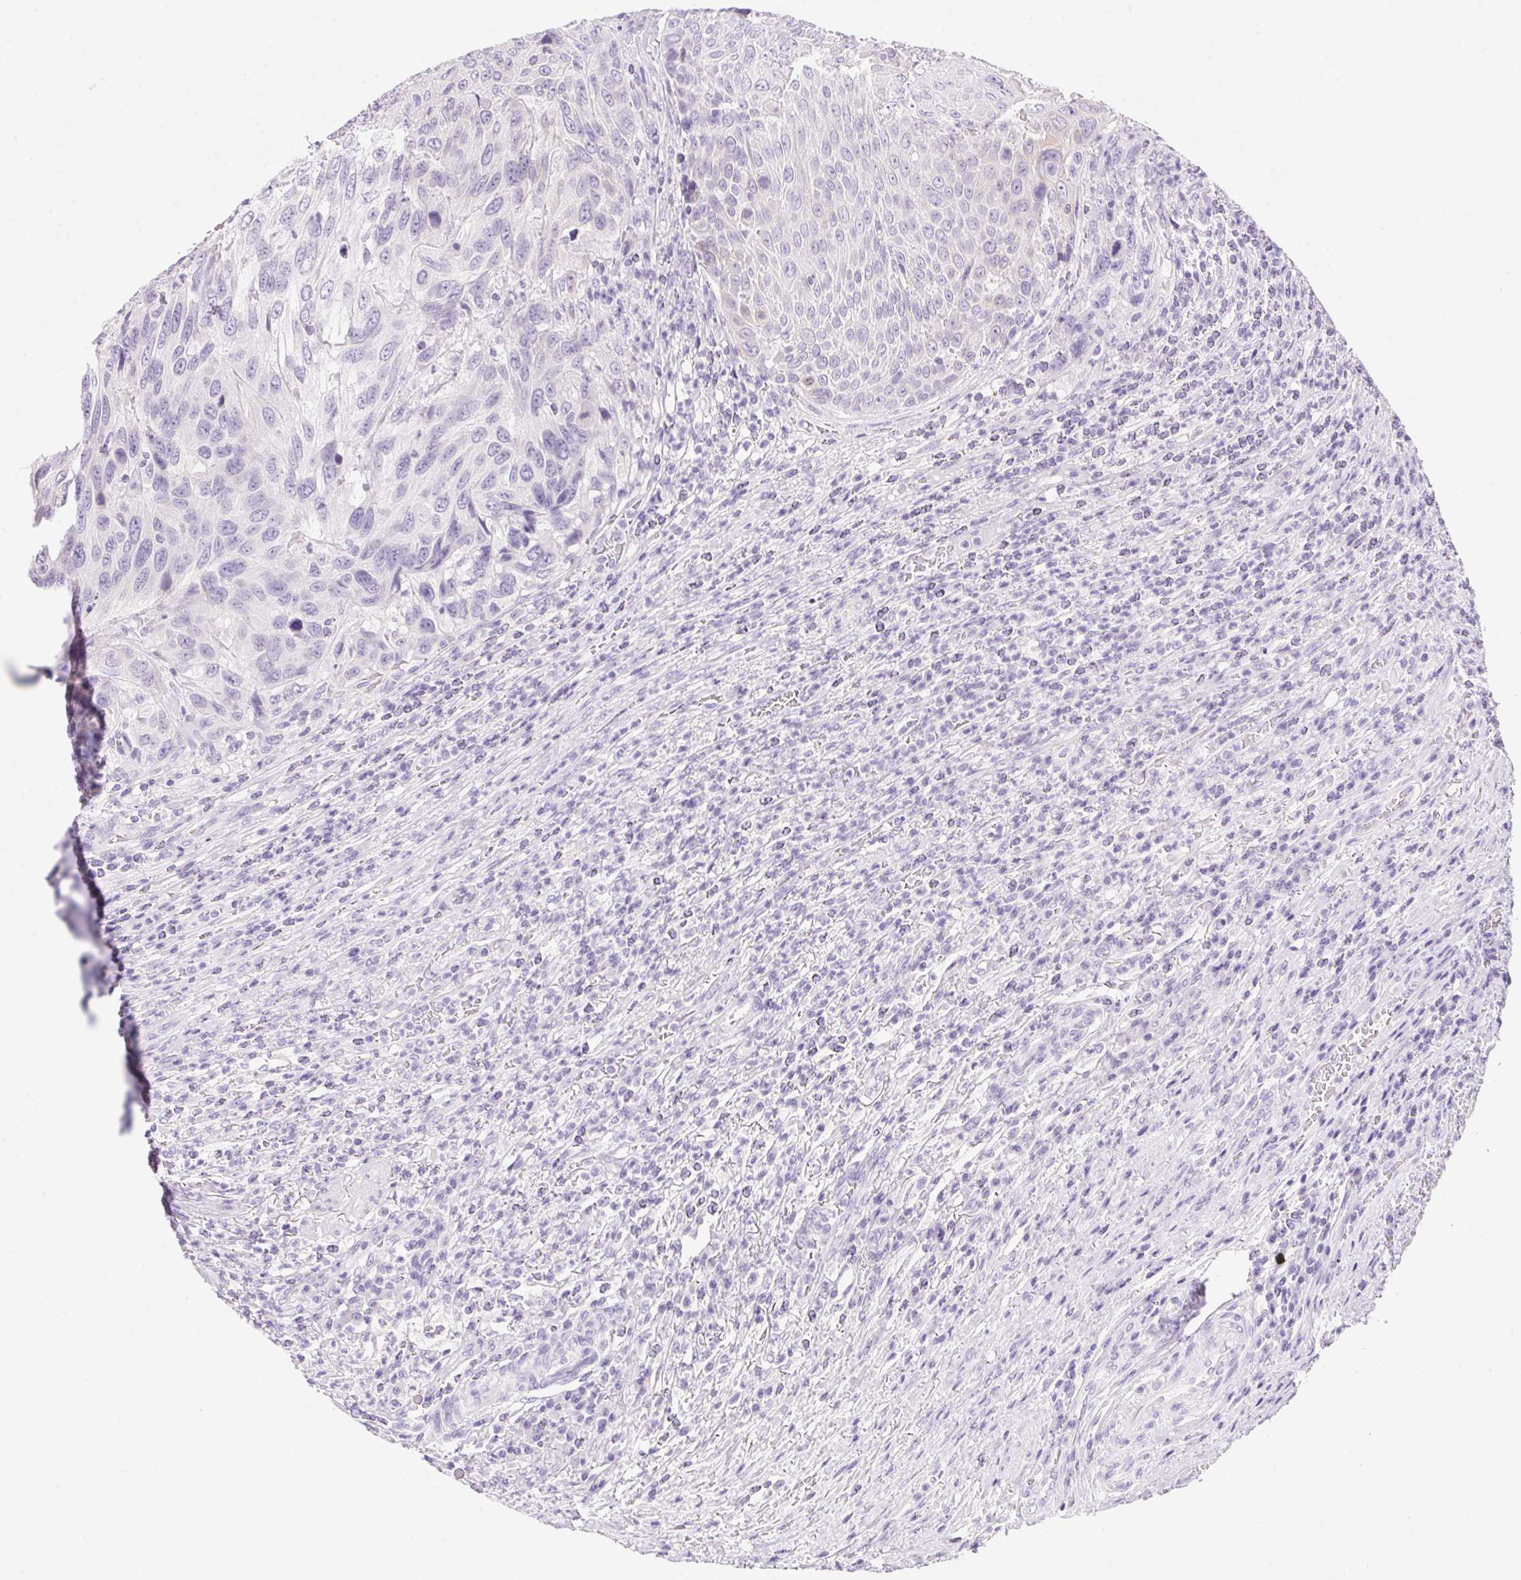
{"staining": {"intensity": "negative", "quantity": "none", "location": "none"}, "tissue": "urothelial cancer", "cell_type": "Tumor cells", "image_type": "cancer", "snomed": [{"axis": "morphology", "description": "Urothelial carcinoma, High grade"}, {"axis": "topography", "description": "Urinary bladder"}], "caption": "The immunohistochemistry image has no significant staining in tumor cells of urothelial cancer tissue. (Brightfield microscopy of DAB (3,3'-diaminobenzidine) immunohistochemistry at high magnification).", "gene": "DHCR24", "patient": {"sex": "female", "age": 70}}